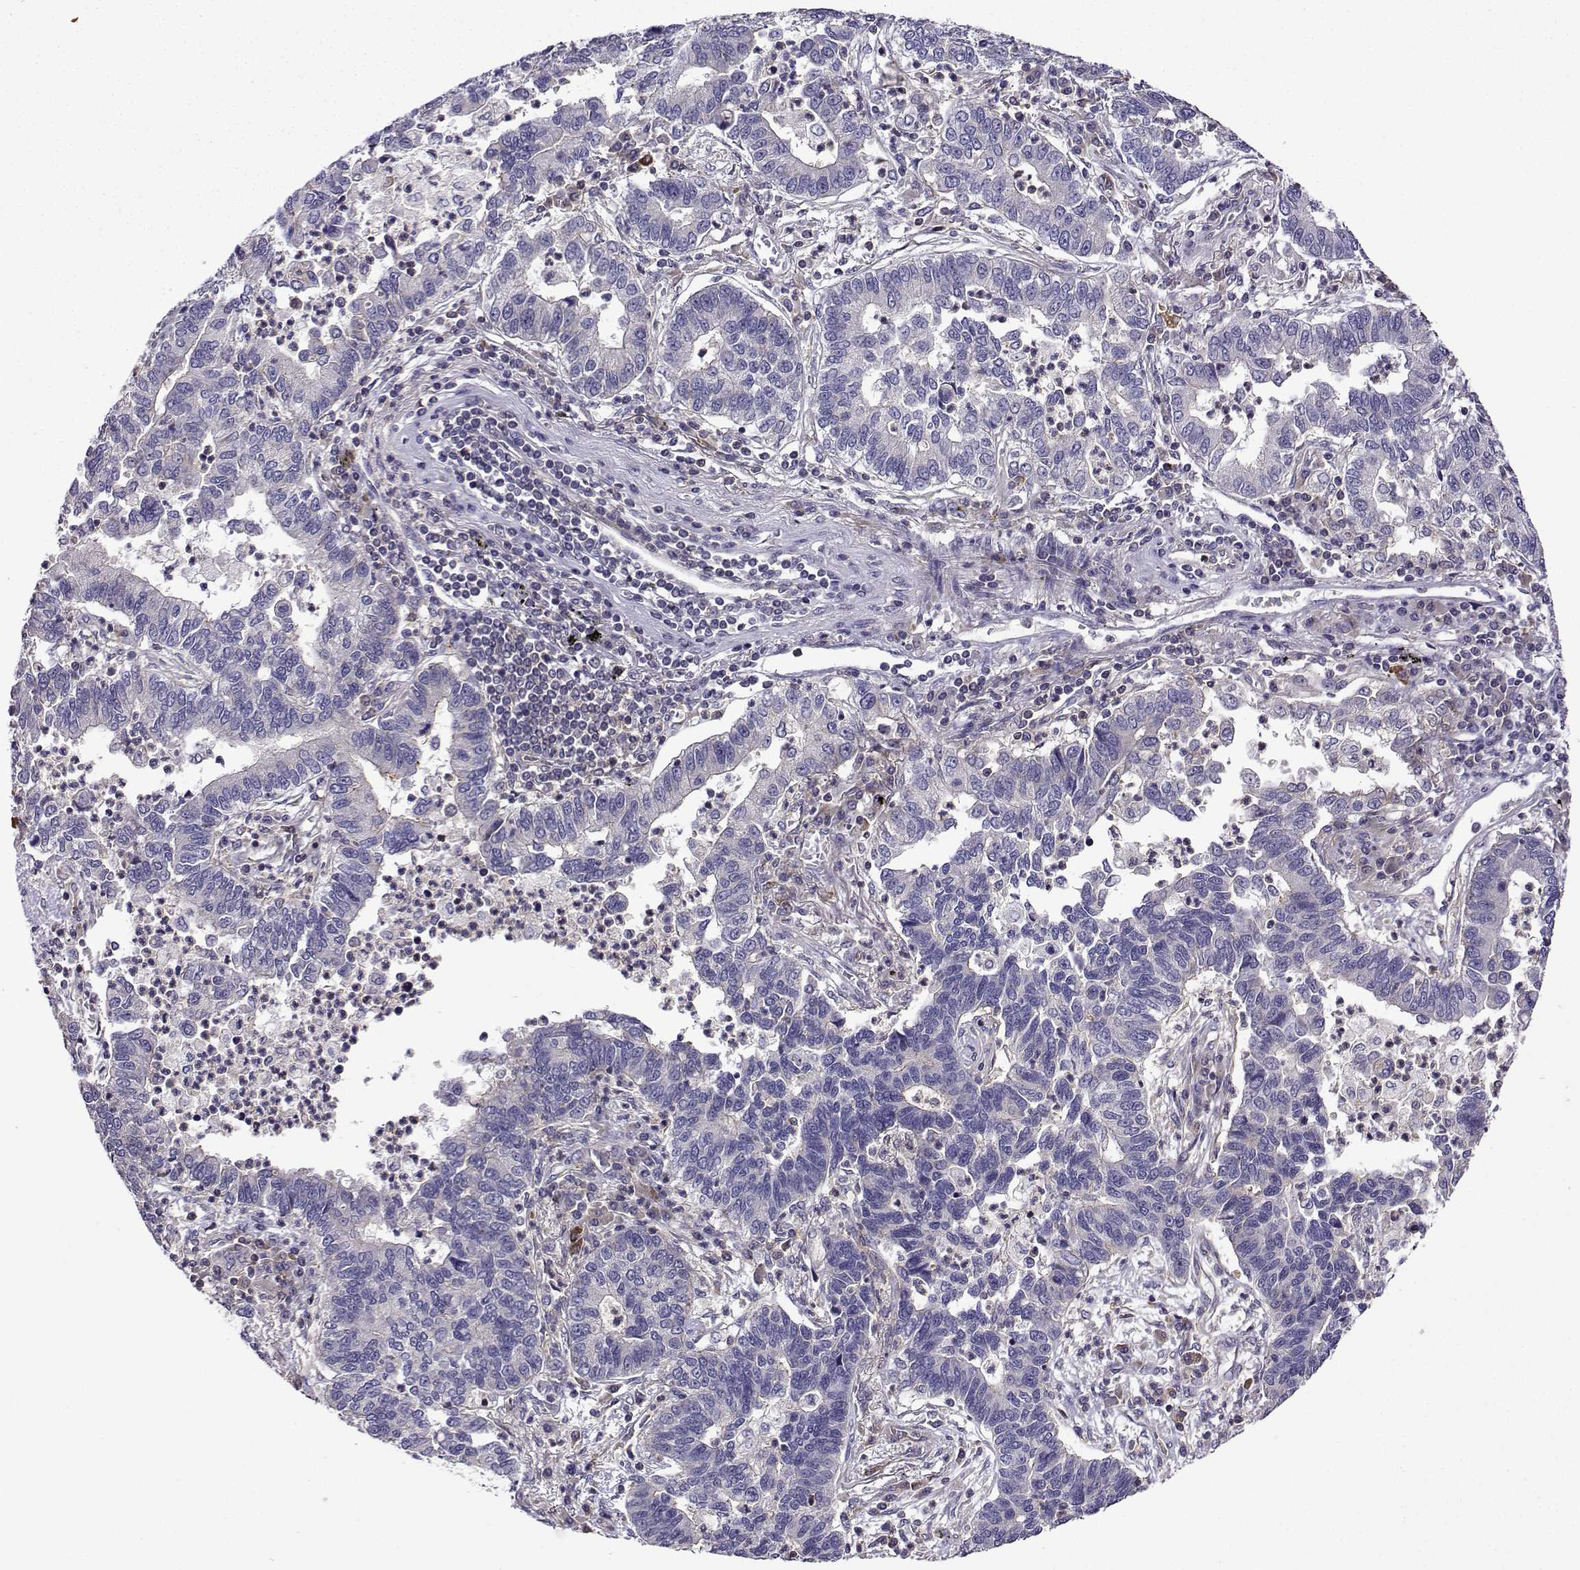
{"staining": {"intensity": "negative", "quantity": "none", "location": "none"}, "tissue": "lung cancer", "cell_type": "Tumor cells", "image_type": "cancer", "snomed": [{"axis": "morphology", "description": "Adenocarcinoma, NOS"}, {"axis": "topography", "description": "Lung"}], "caption": "A high-resolution photomicrograph shows immunohistochemistry (IHC) staining of lung adenocarcinoma, which exhibits no significant staining in tumor cells. (IHC, brightfield microscopy, high magnification).", "gene": "ITGB8", "patient": {"sex": "female", "age": 57}}